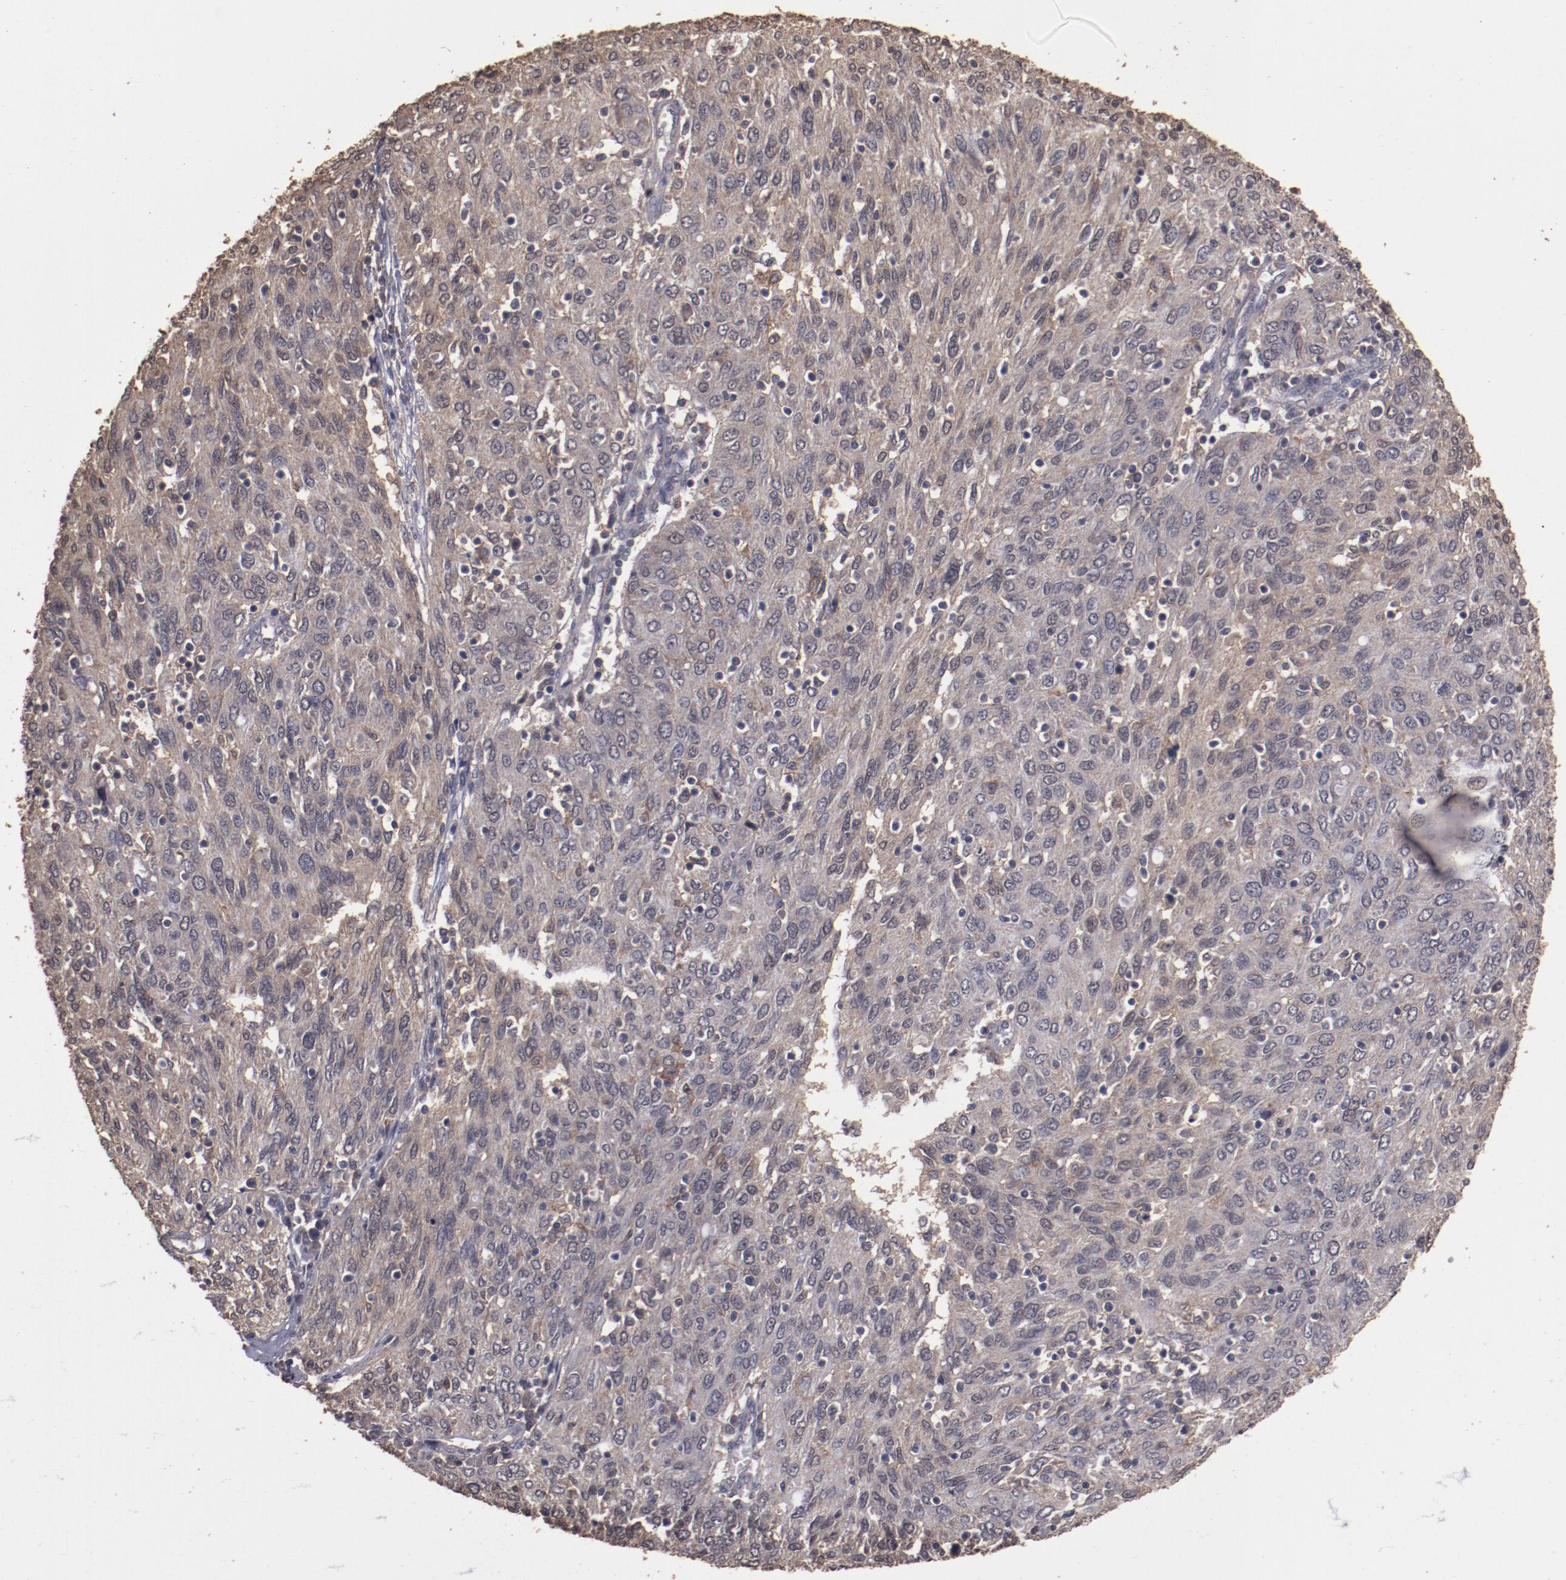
{"staining": {"intensity": "weak", "quantity": ">75%", "location": "cytoplasmic/membranous"}, "tissue": "ovarian cancer", "cell_type": "Tumor cells", "image_type": "cancer", "snomed": [{"axis": "morphology", "description": "Carcinoma, endometroid"}, {"axis": "topography", "description": "Ovary"}], "caption": "Protein analysis of ovarian cancer tissue shows weak cytoplasmic/membranous staining in approximately >75% of tumor cells.", "gene": "FAT1", "patient": {"sex": "female", "age": 50}}